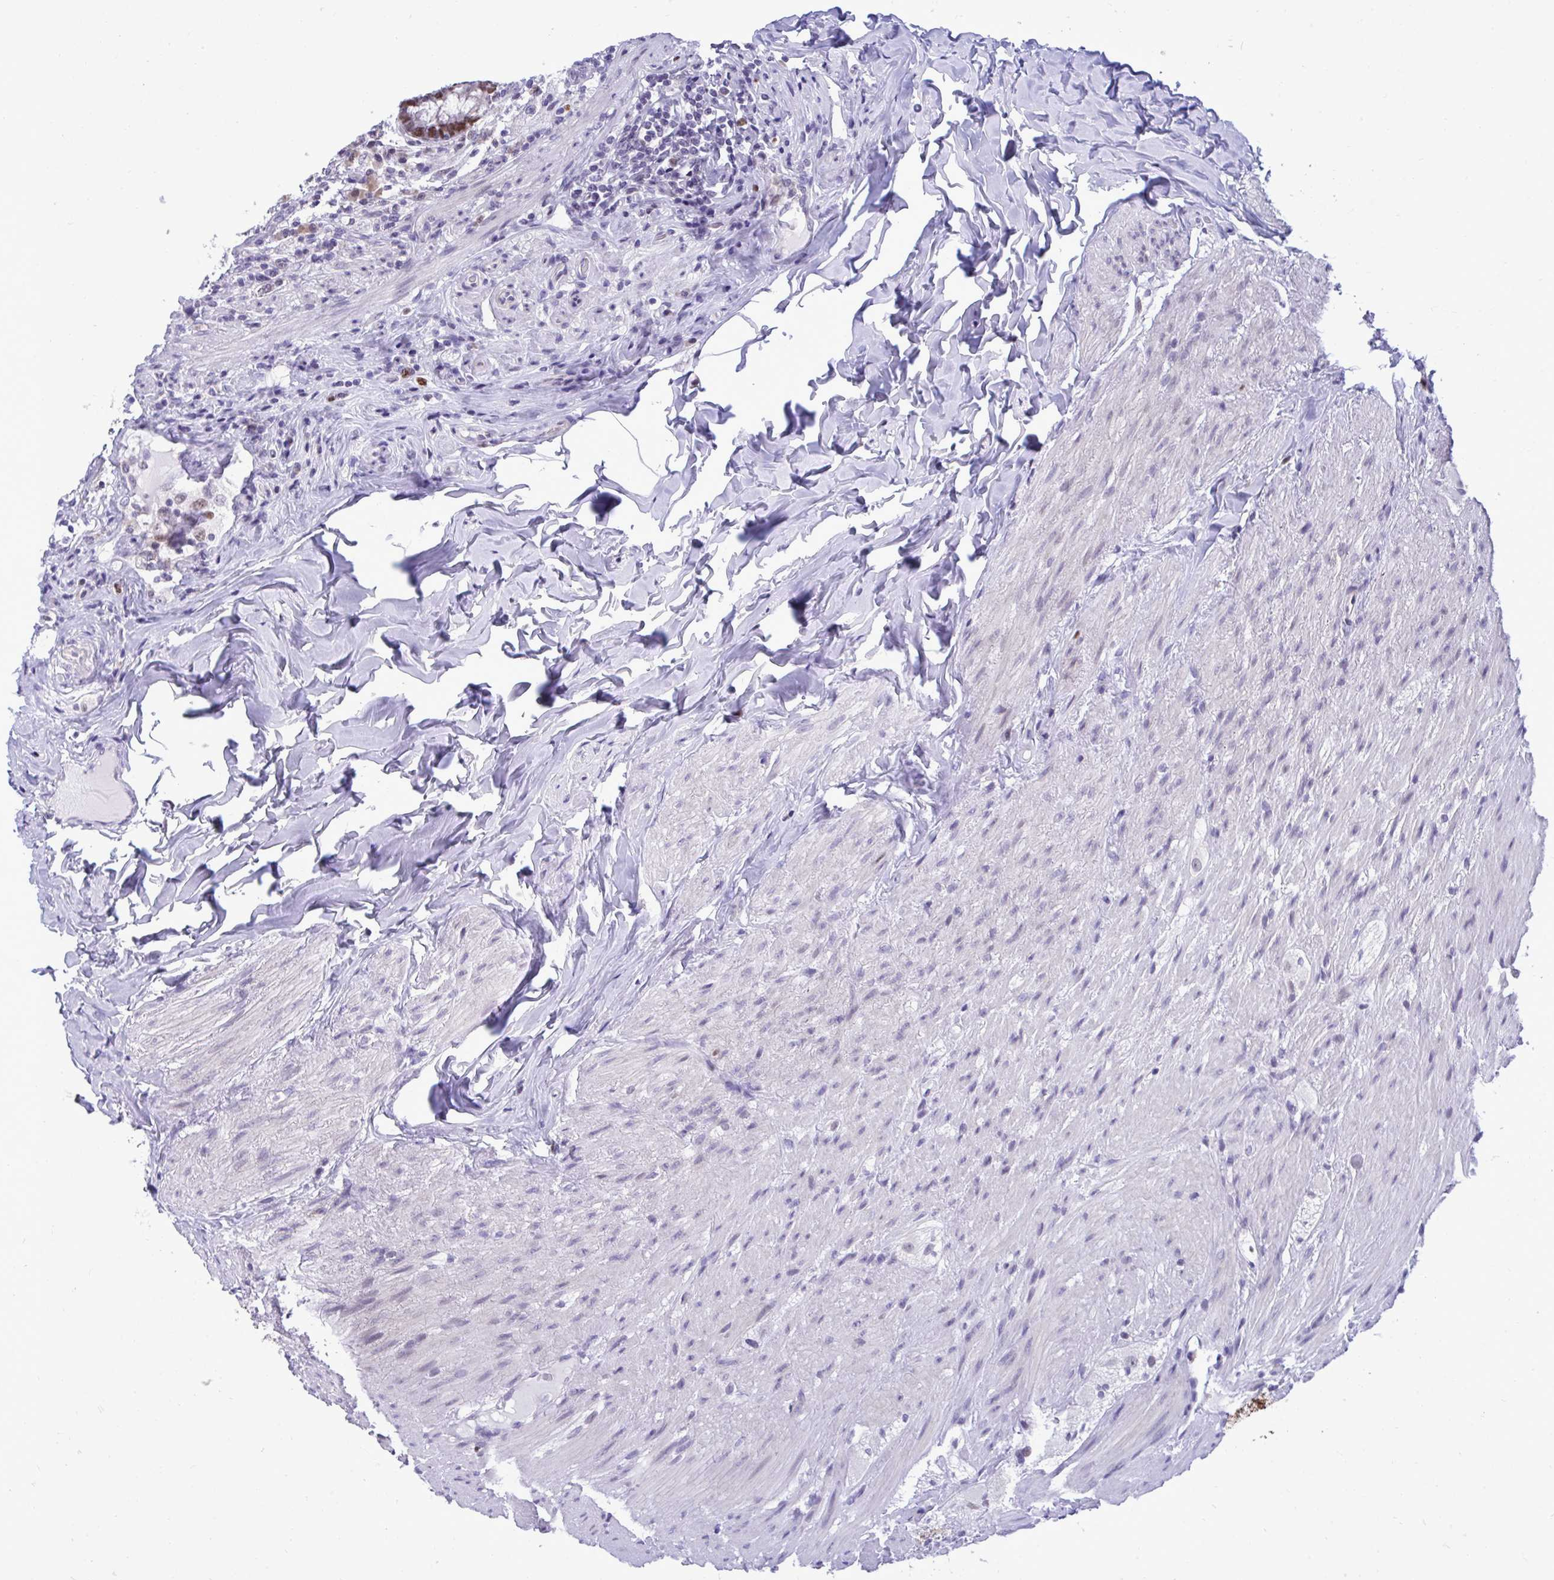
{"staining": {"intensity": "strong", "quantity": "25%-75%", "location": "nuclear"}, "tissue": "appendix", "cell_type": "Glandular cells", "image_type": "normal", "snomed": [{"axis": "morphology", "description": "Normal tissue, NOS"}, {"axis": "topography", "description": "Appendix"}], "caption": "This is a histology image of immunohistochemistry (IHC) staining of benign appendix, which shows strong expression in the nuclear of glandular cells.", "gene": "C1QL2", "patient": {"sex": "male", "age": 71}}